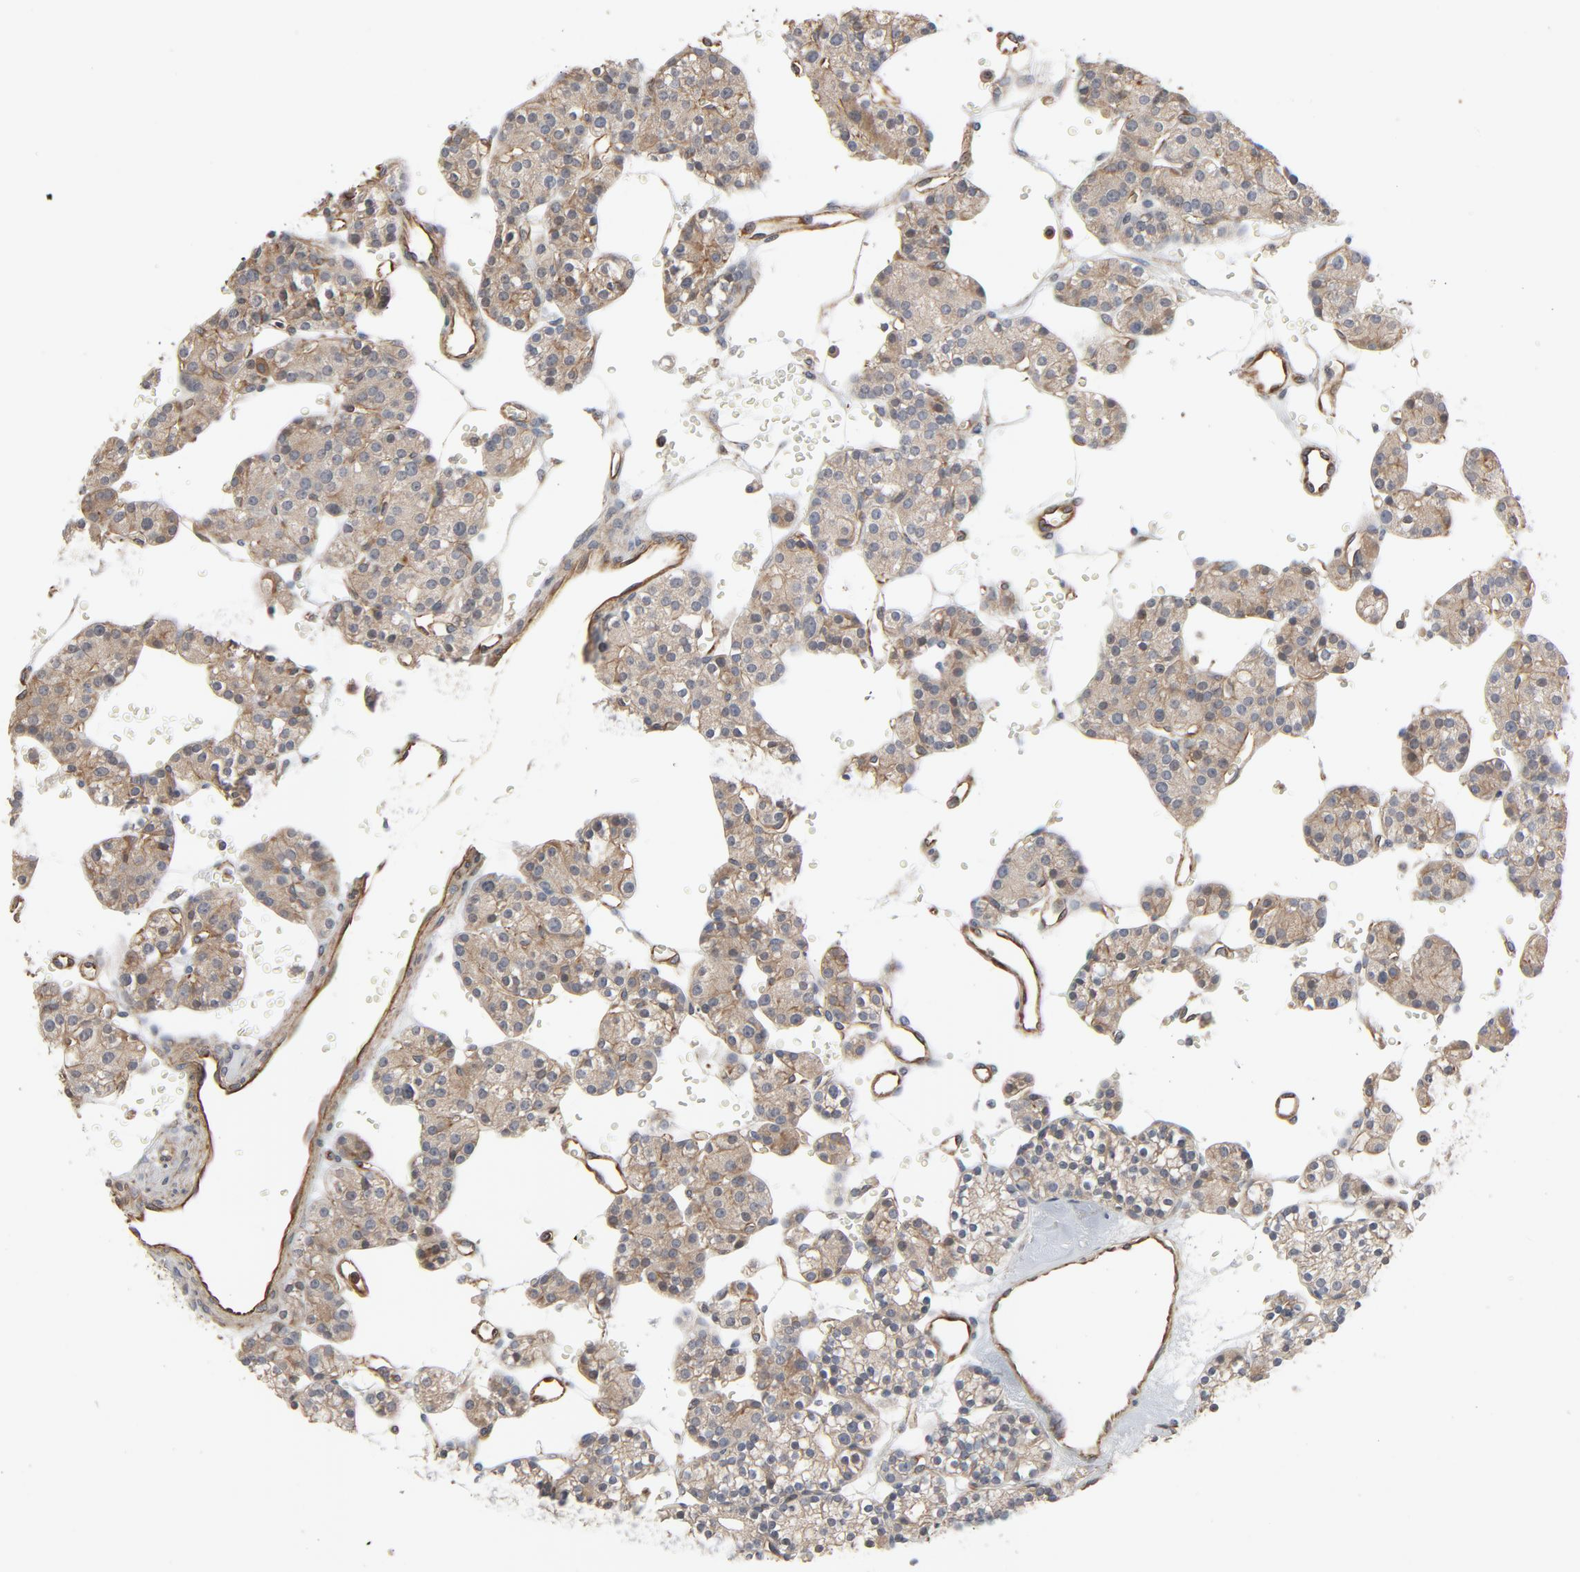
{"staining": {"intensity": "moderate", "quantity": ">75%", "location": "cytoplasmic/membranous"}, "tissue": "parathyroid gland", "cell_type": "Glandular cells", "image_type": "normal", "snomed": [{"axis": "morphology", "description": "Normal tissue, NOS"}, {"axis": "topography", "description": "Parathyroid gland"}], "caption": "This is a photomicrograph of immunohistochemistry staining of normal parathyroid gland, which shows moderate staining in the cytoplasmic/membranous of glandular cells.", "gene": "TRIOBP", "patient": {"sex": "female", "age": 64}}